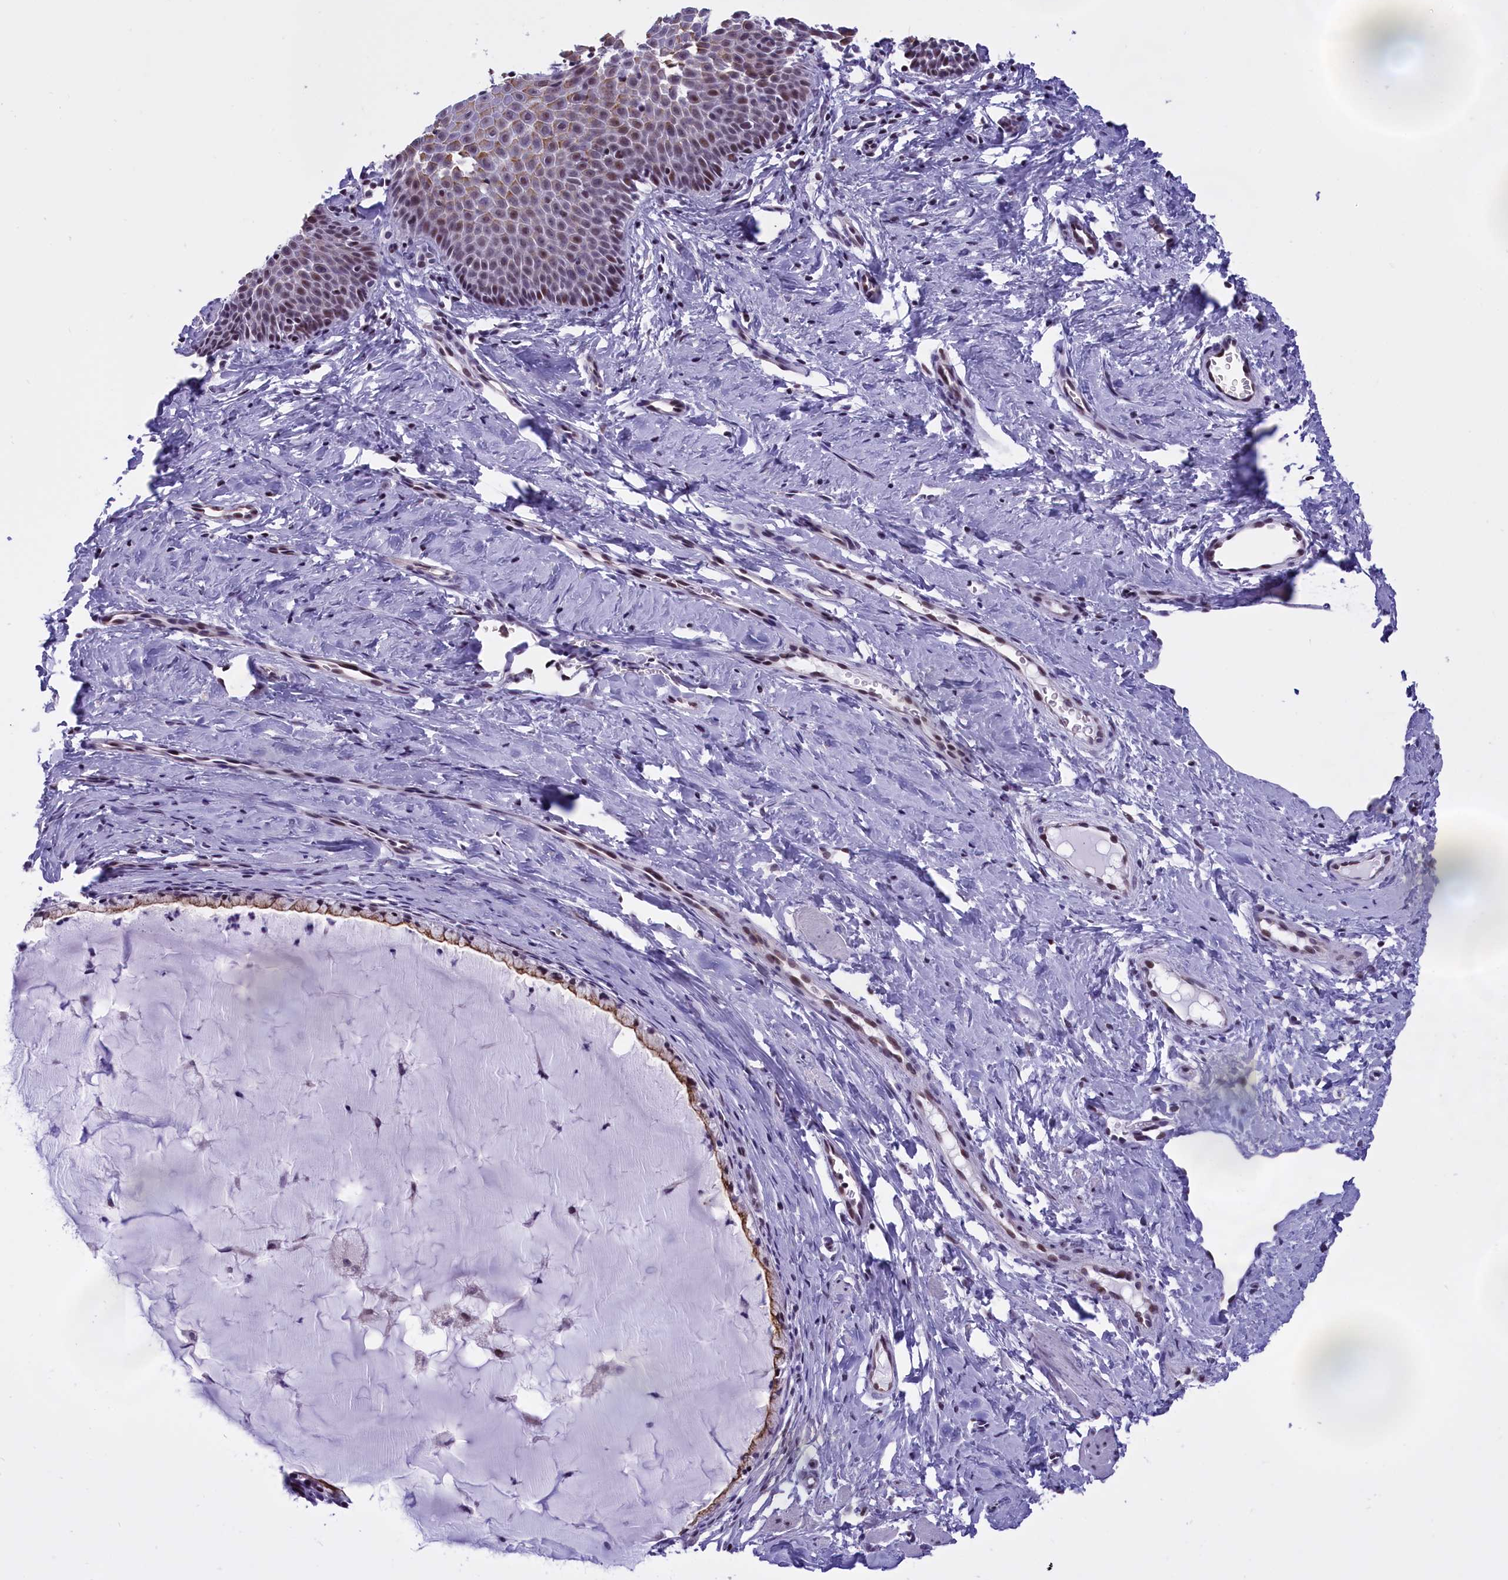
{"staining": {"intensity": "strong", "quantity": "25%-75%", "location": "cytoplasmic/membranous"}, "tissue": "cervix", "cell_type": "Glandular cells", "image_type": "normal", "snomed": [{"axis": "morphology", "description": "Normal tissue, NOS"}, {"axis": "topography", "description": "Cervix"}], "caption": "Cervix stained with a brown dye demonstrates strong cytoplasmic/membranous positive expression in approximately 25%-75% of glandular cells.", "gene": "SPIRE2", "patient": {"sex": "female", "age": 36}}